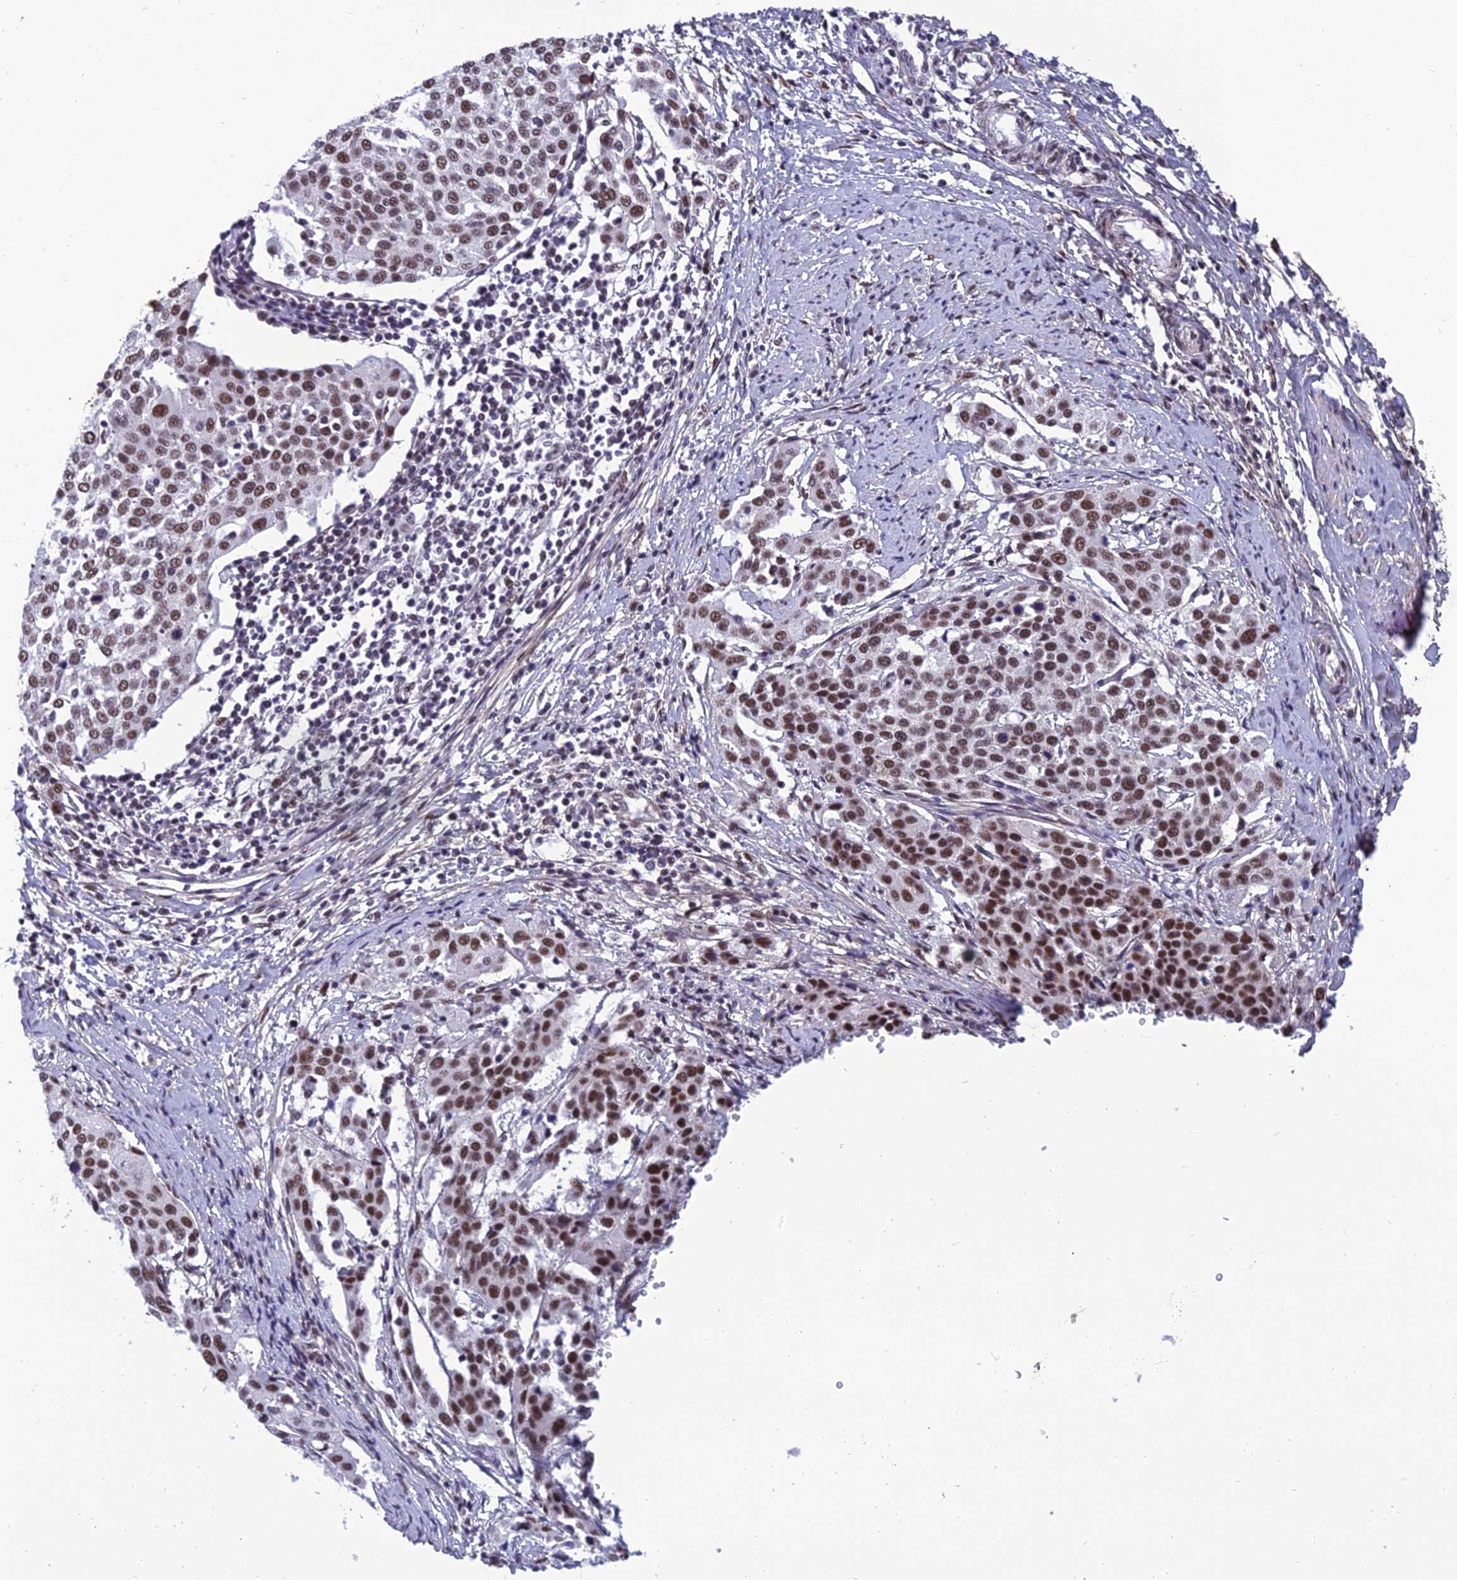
{"staining": {"intensity": "moderate", "quantity": ">75%", "location": "nuclear"}, "tissue": "cervical cancer", "cell_type": "Tumor cells", "image_type": "cancer", "snomed": [{"axis": "morphology", "description": "Squamous cell carcinoma, NOS"}, {"axis": "topography", "description": "Cervix"}], "caption": "The immunohistochemical stain labels moderate nuclear expression in tumor cells of cervical cancer (squamous cell carcinoma) tissue.", "gene": "RSRC1", "patient": {"sex": "female", "age": 44}}